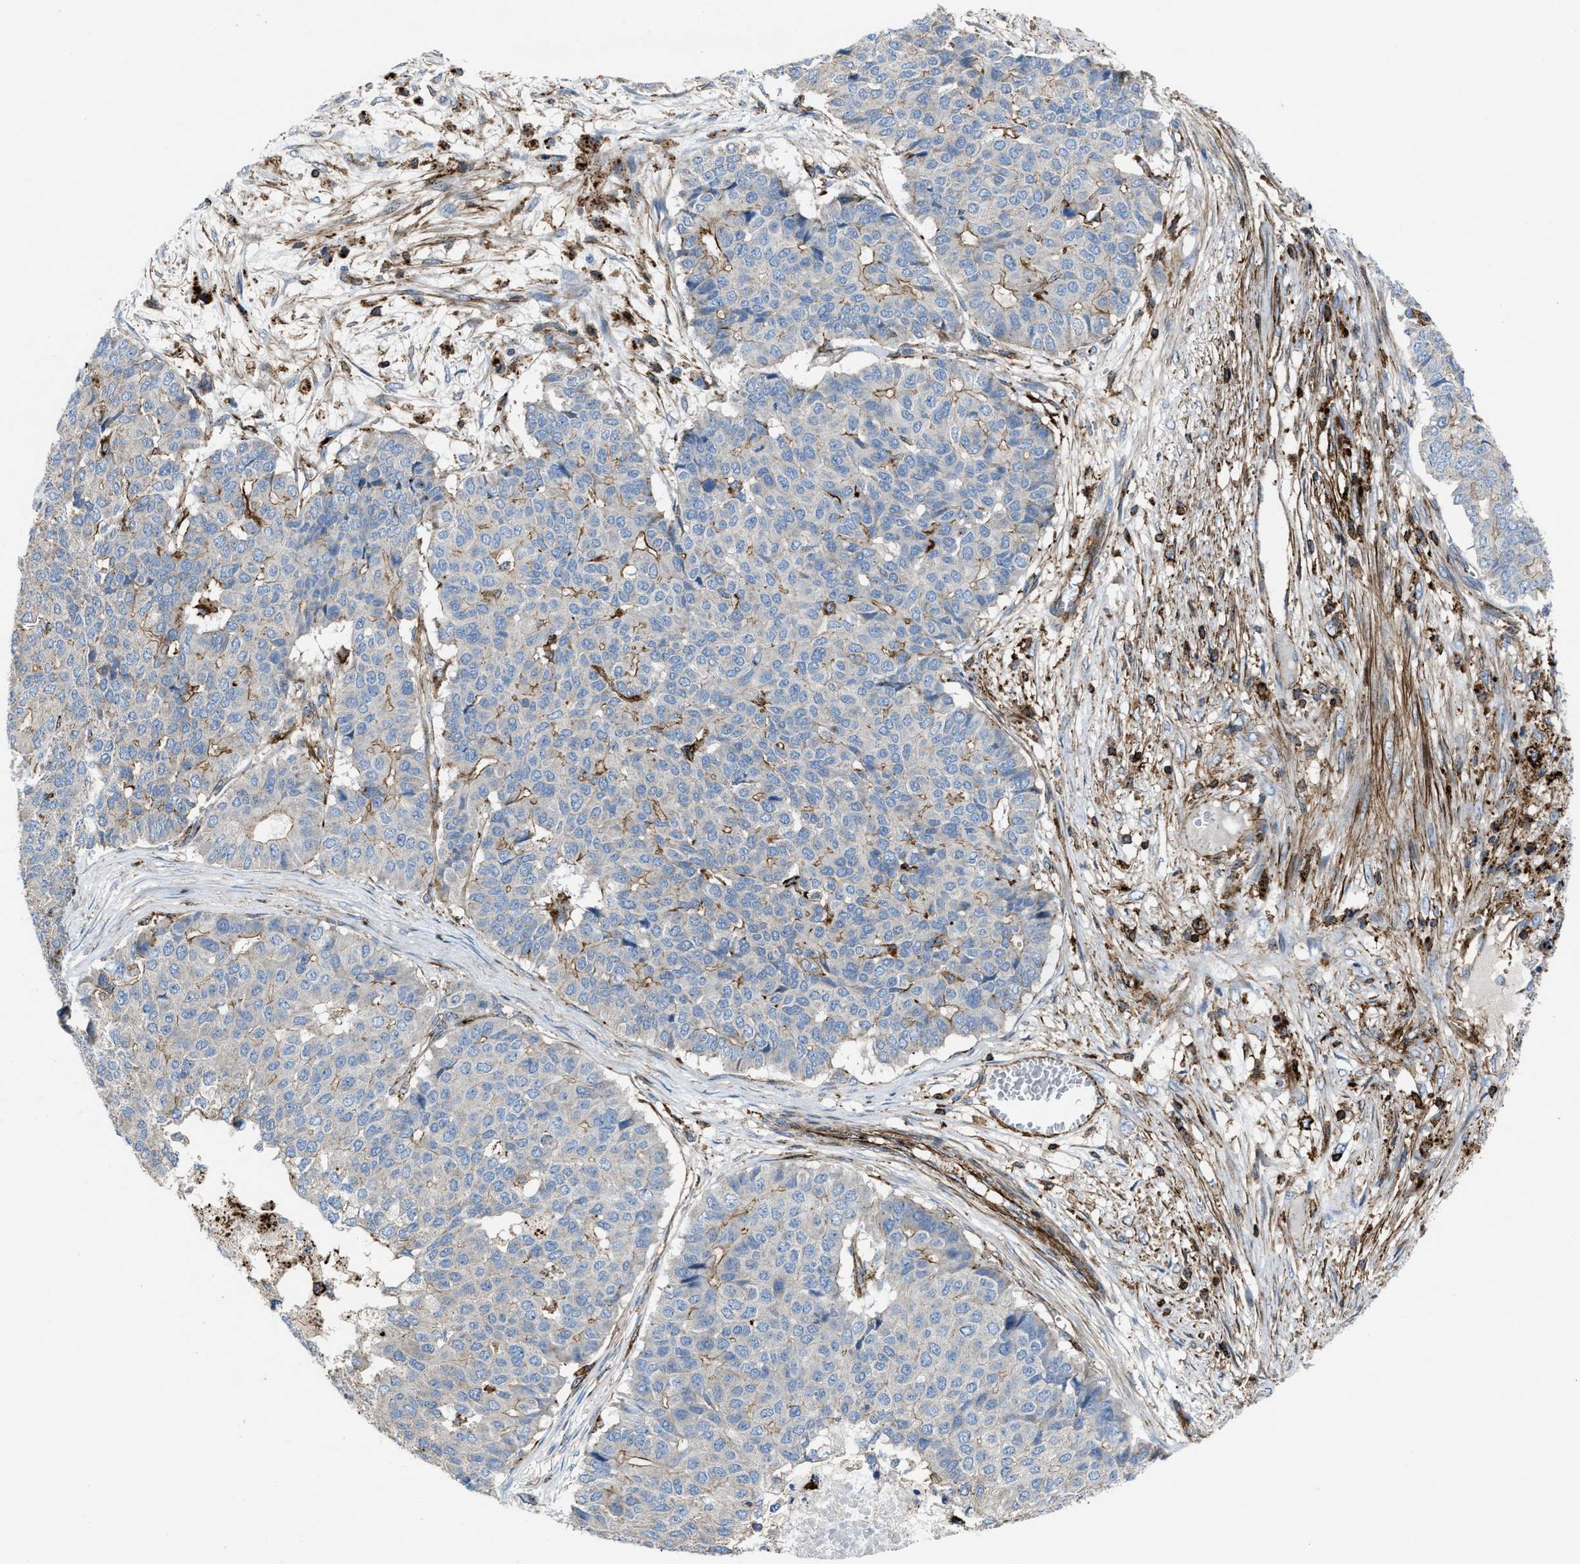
{"staining": {"intensity": "moderate", "quantity": "<25%", "location": "cytoplasmic/membranous"}, "tissue": "pancreatic cancer", "cell_type": "Tumor cells", "image_type": "cancer", "snomed": [{"axis": "morphology", "description": "Adenocarcinoma, NOS"}, {"axis": "topography", "description": "Pancreas"}], "caption": "Protein expression by immunohistochemistry exhibits moderate cytoplasmic/membranous staining in approximately <25% of tumor cells in pancreatic cancer. (DAB IHC, brown staining for protein, blue staining for nuclei).", "gene": "AGPAT2", "patient": {"sex": "male", "age": 50}}